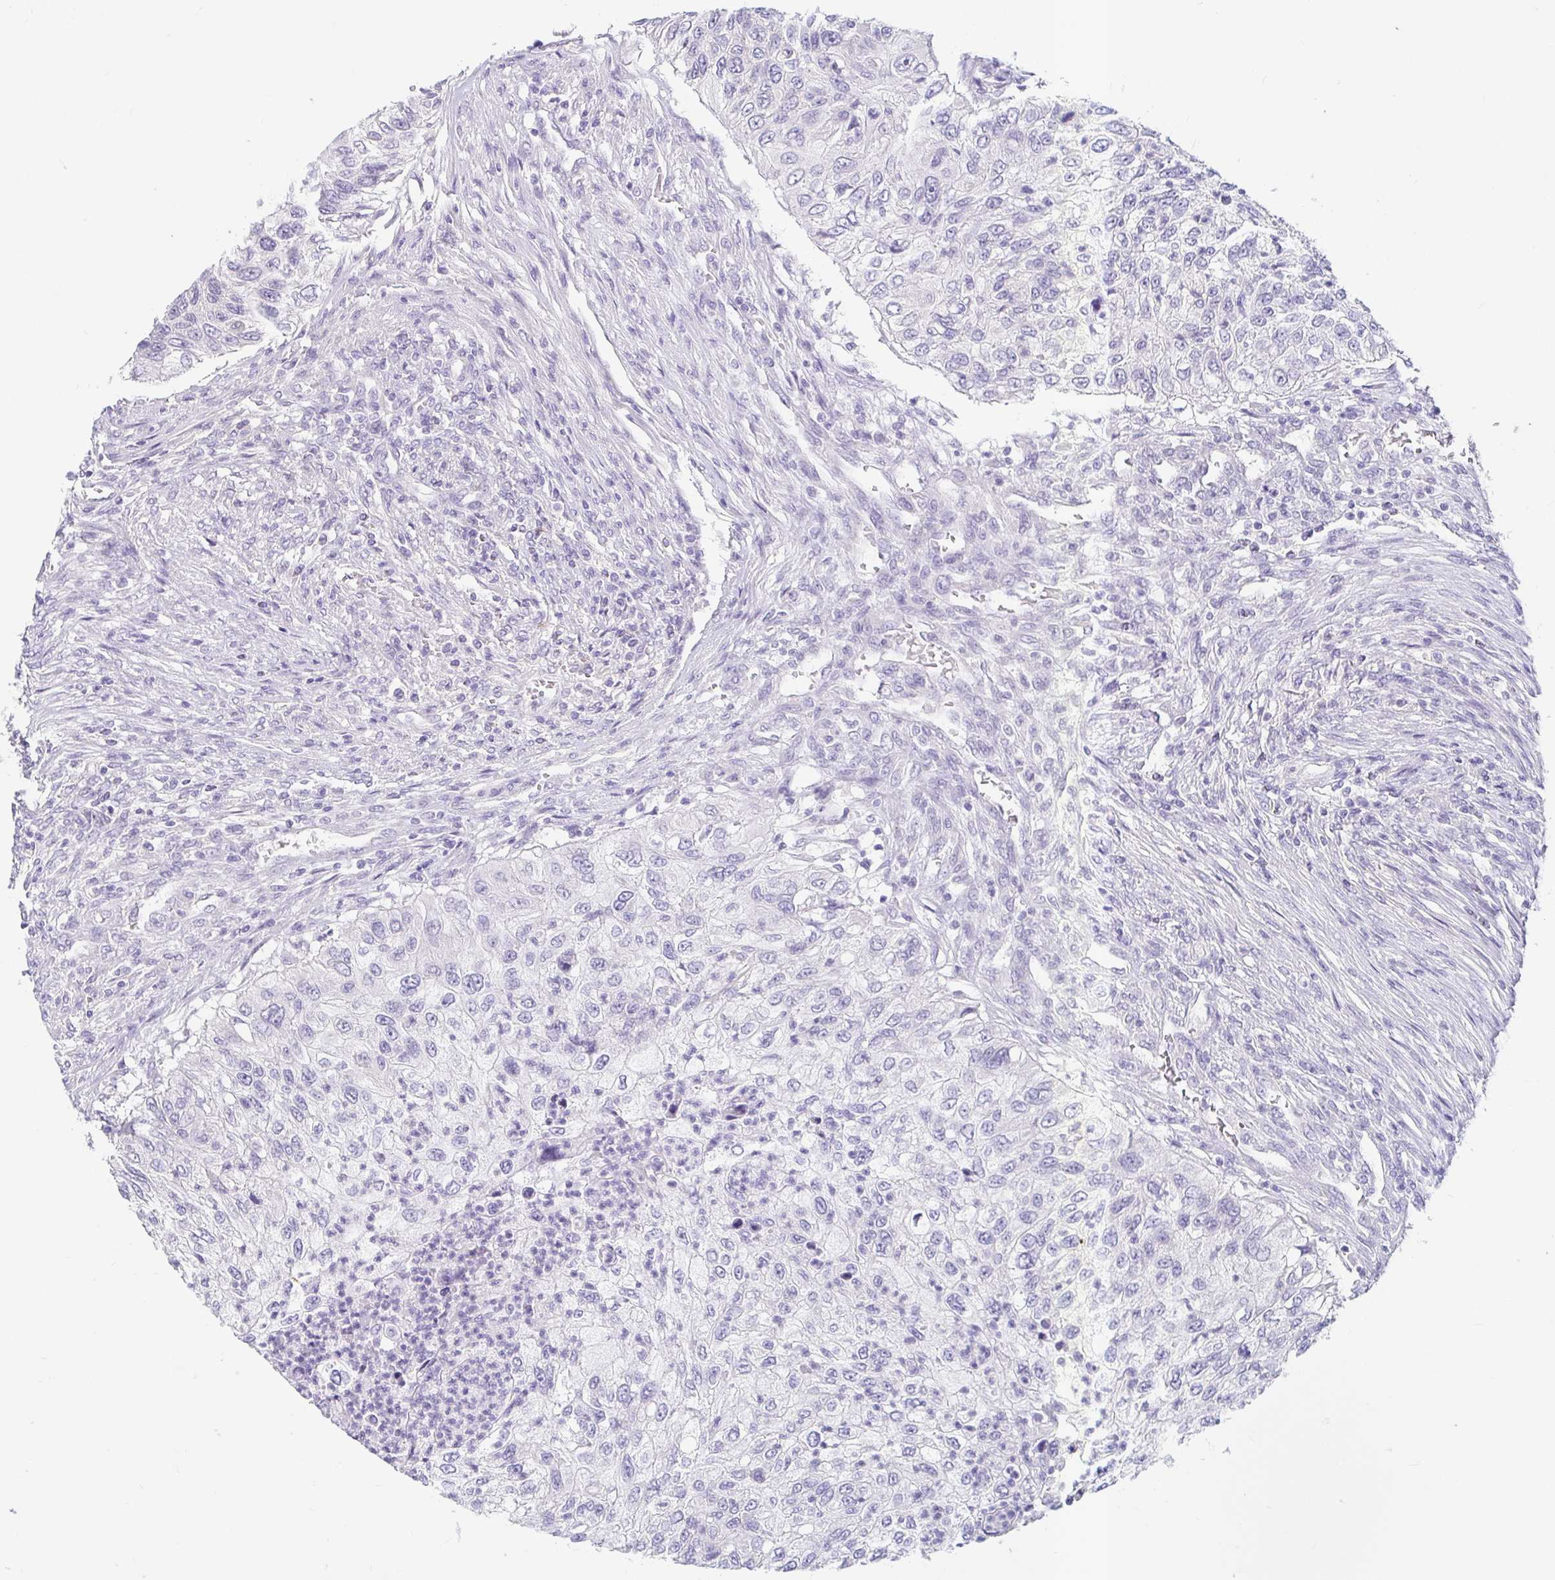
{"staining": {"intensity": "negative", "quantity": "none", "location": "none"}, "tissue": "urothelial cancer", "cell_type": "Tumor cells", "image_type": "cancer", "snomed": [{"axis": "morphology", "description": "Urothelial carcinoma, High grade"}, {"axis": "topography", "description": "Urinary bladder"}], "caption": "This is a micrograph of immunohistochemistry staining of urothelial cancer, which shows no positivity in tumor cells.", "gene": "ADH1A", "patient": {"sex": "female", "age": 60}}